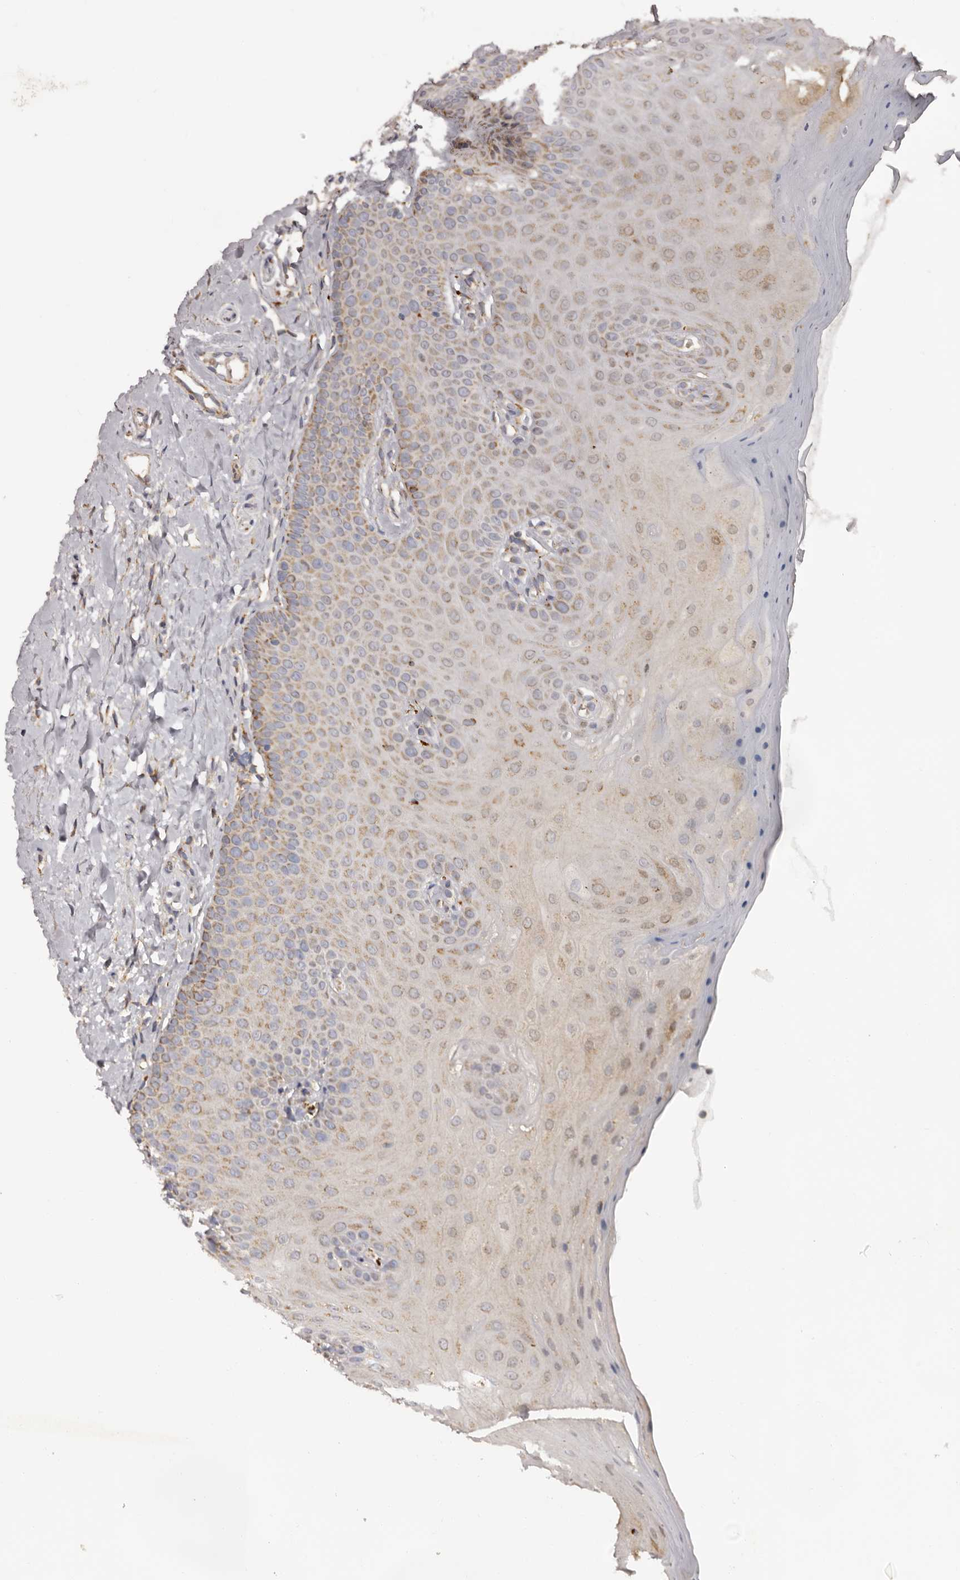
{"staining": {"intensity": "weak", "quantity": ">75%", "location": "cytoplasmic/membranous"}, "tissue": "oral mucosa", "cell_type": "Squamous epithelial cells", "image_type": "normal", "snomed": [{"axis": "morphology", "description": "Normal tissue, NOS"}, {"axis": "topography", "description": "Oral tissue"}], "caption": "Immunohistochemical staining of benign human oral mucosa shows >75% levels of weak cytoplasmic/membranous protein staining in about >75% of squamous epithelial cells.", "gene": "MECR", "patient": {"sex": "female", "age": 31}}